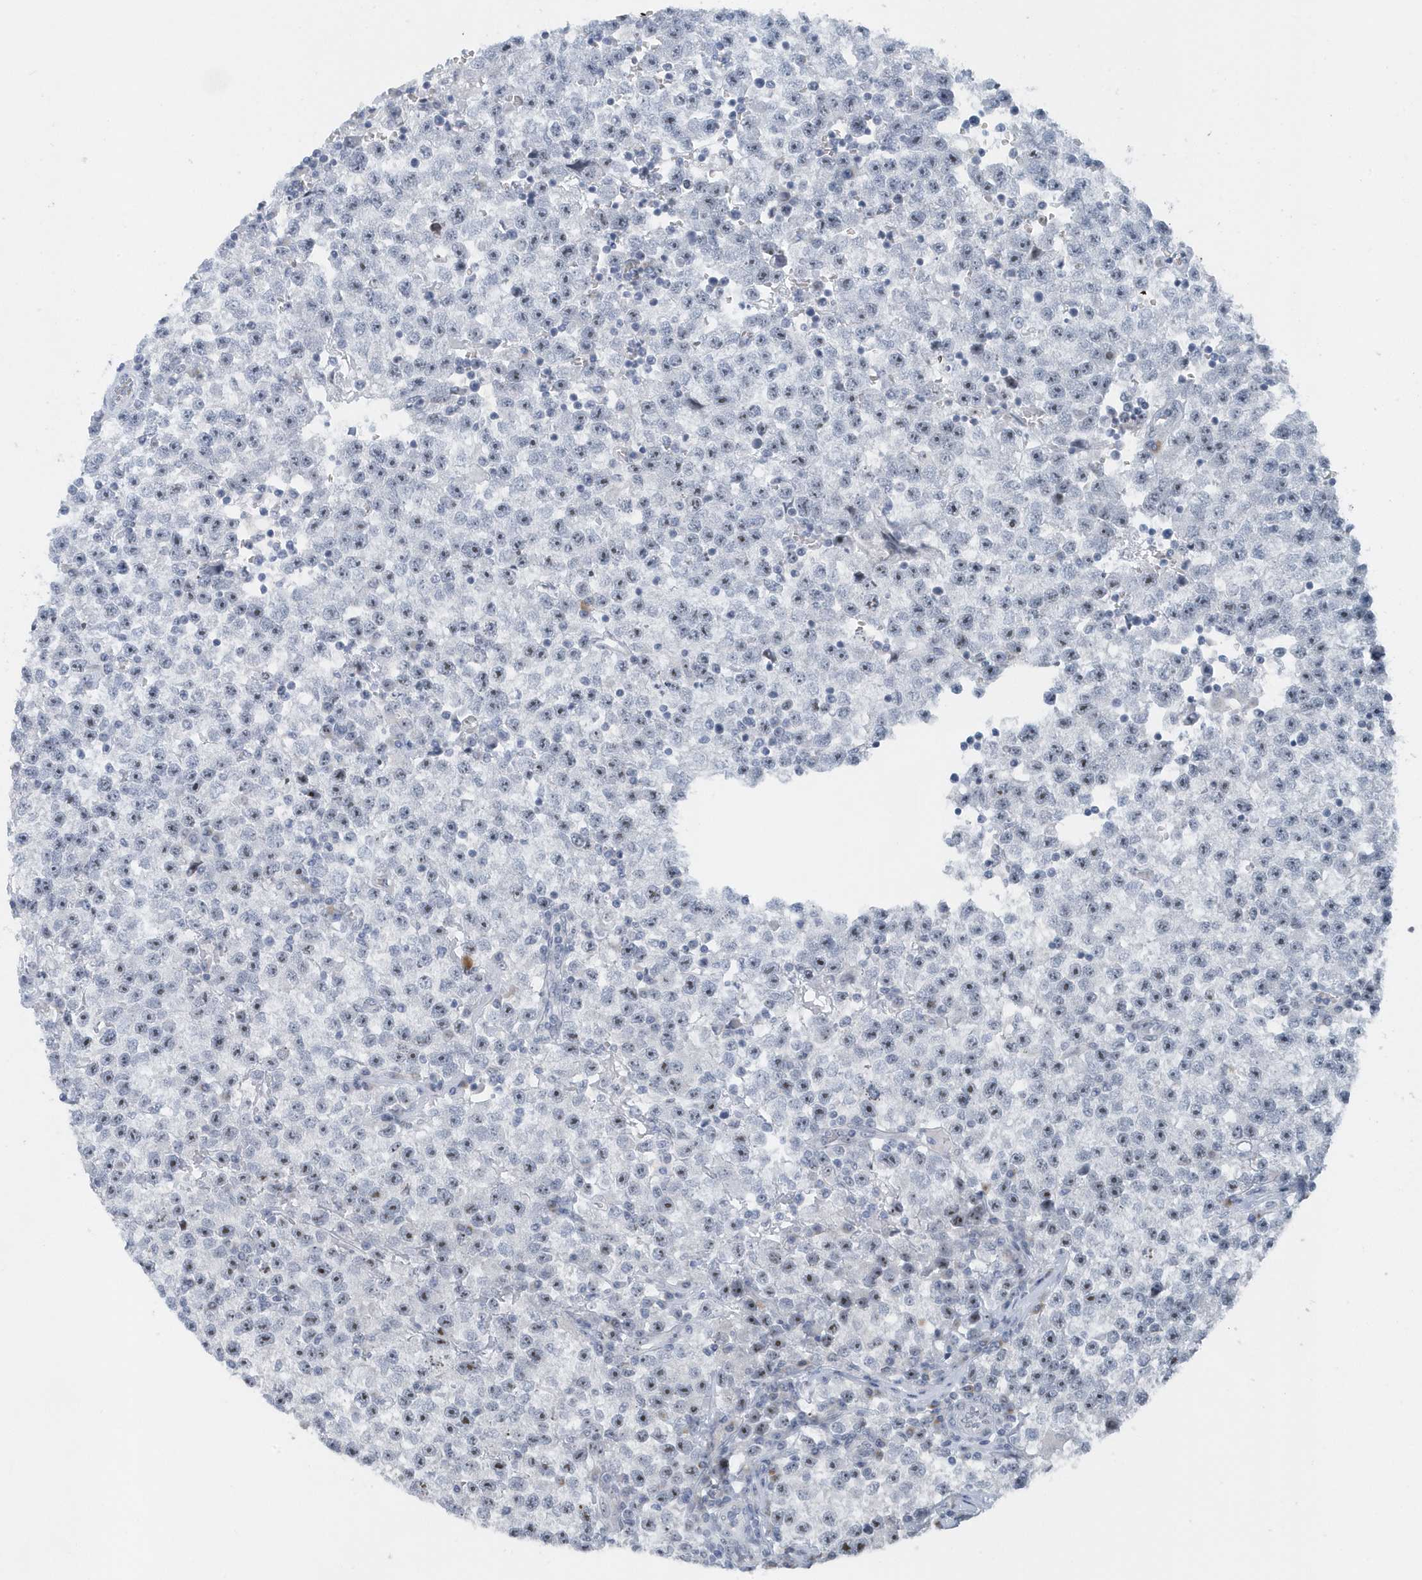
{"staining": {"intensity": "negative", "quantity": "none", "location": "none"}, "tissue": "testis cancer", "cell_type": "Tumor cells", "image_type": "cancer", "snomed": [{"axis": "morphology", "description": "Seminoma, NOS"}, {"axis": "topography", "description": "Testis"}], "caption": "There is no significant expression in tumor cells of testis cancer (seminoma).", "gene": "RPF2", "patient": {"sex": "male", "age": 22}}